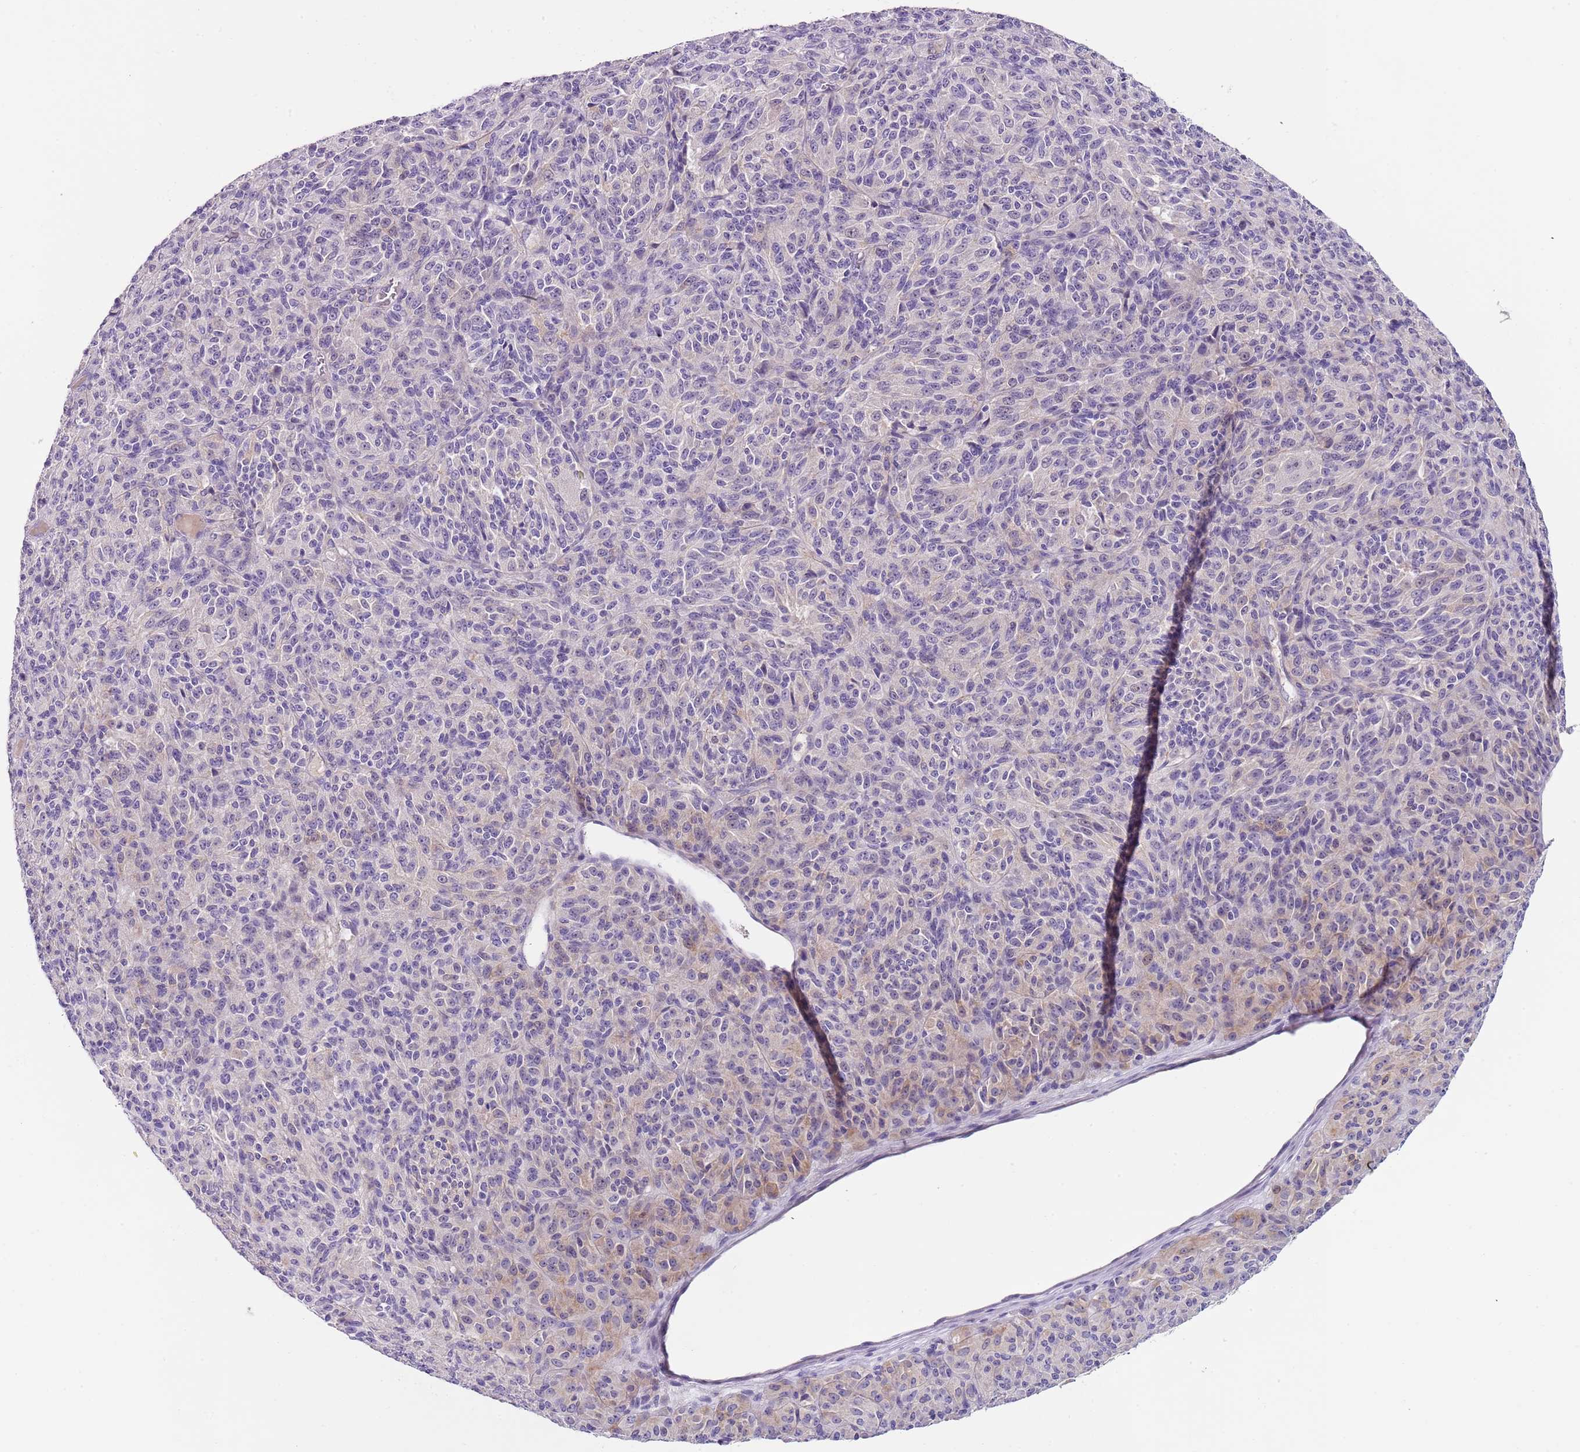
{"staining": {"intensity": "weak", "quantity": "<25%", "location": "cytoplasmic/membranous"}, "tissue": "melanoma", "cell_type": "Tumor cells", "image_type": "cancer", "snomed": [{"axis": "morphology", "description": "Malignant melanoma, Metastatic site"}, {"axis": "topography", "description": "Brain"}], "caption": "DAB (3,3'-diaminobenzidine) immunohistochemical staining of malignant melanoma (metastatic site) shows no significant staining in tumor cells.", "gene": "C2CD3", "patient": {"sex": "female", "age": 56}}